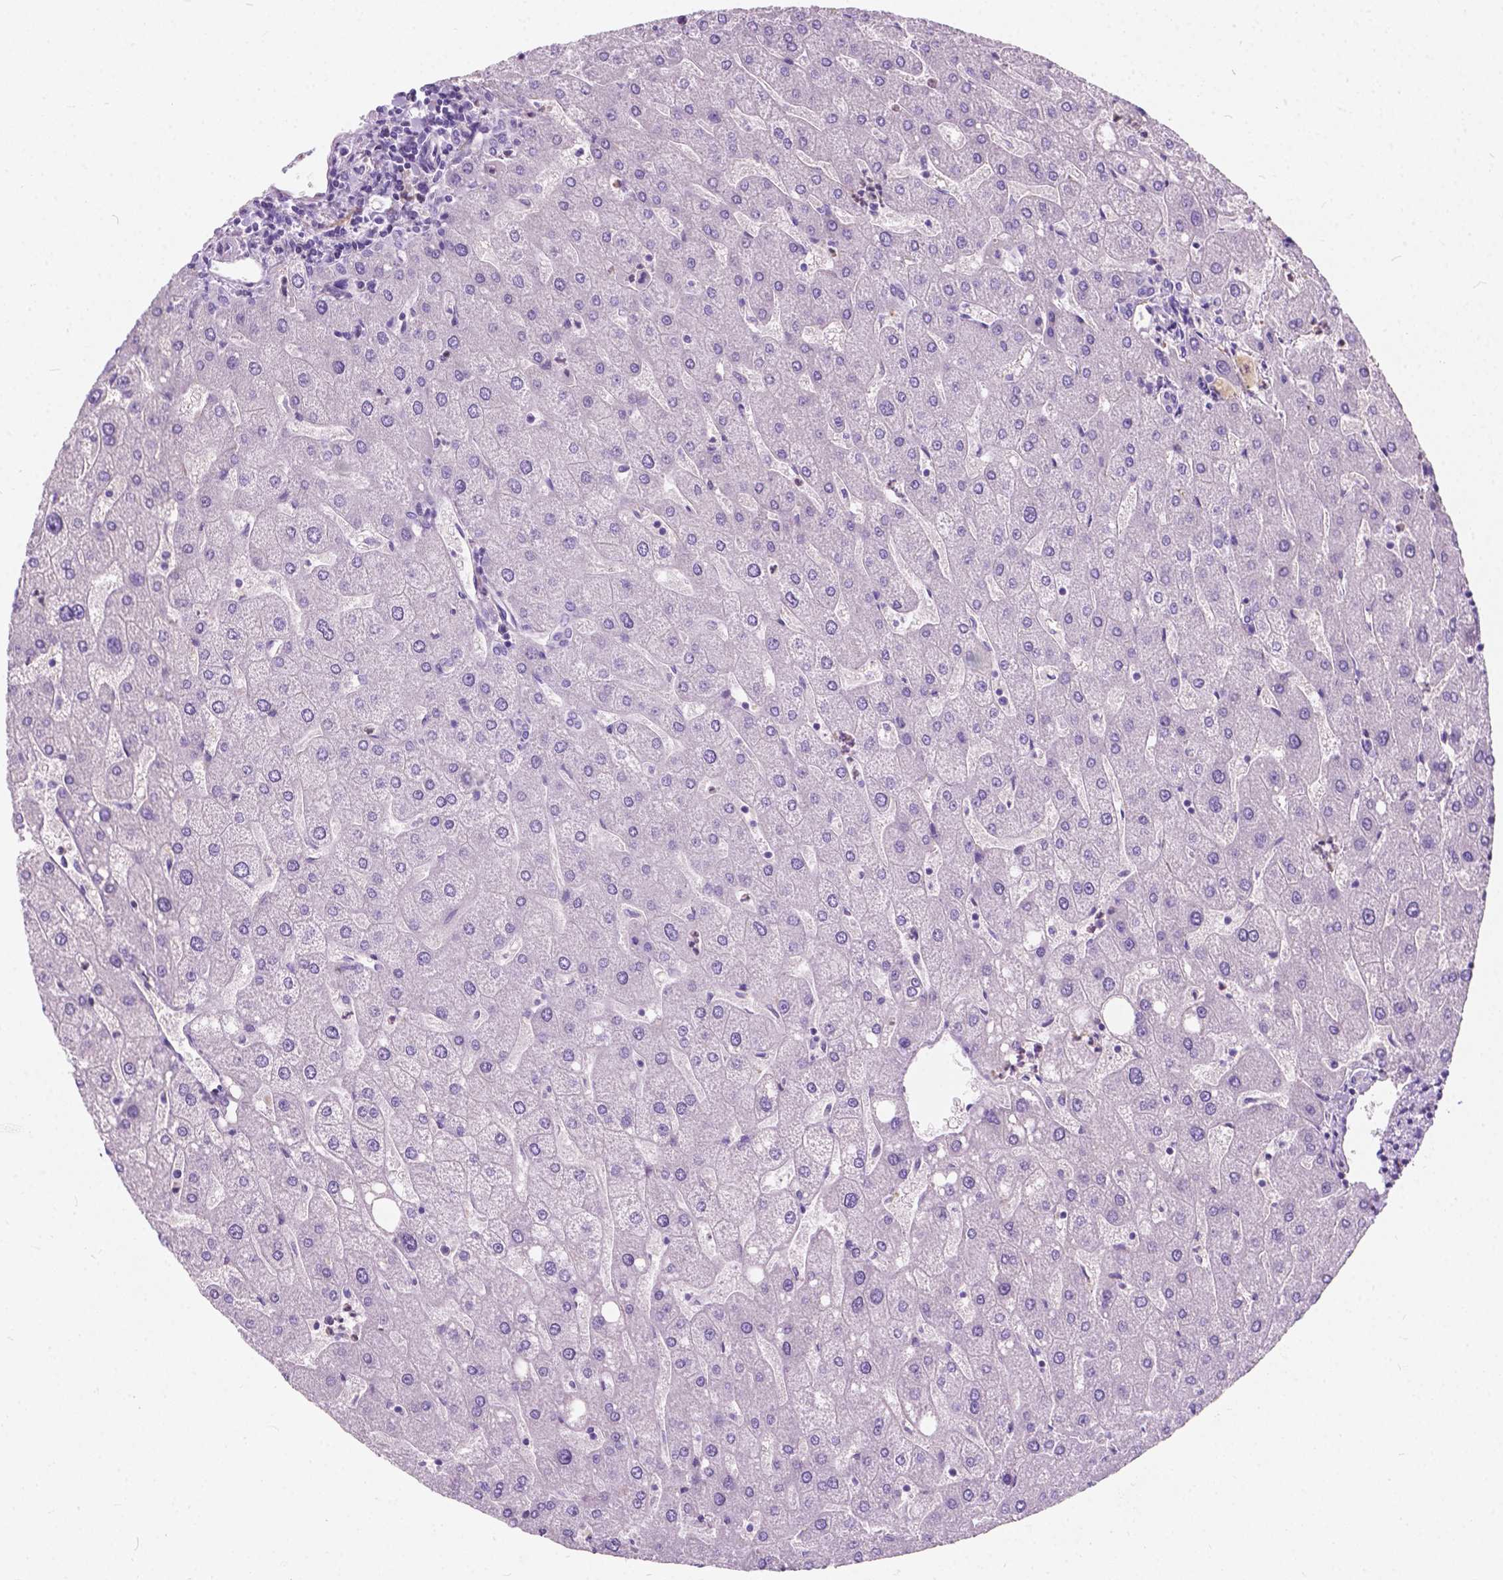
{"staining": {"intensity": "negative", "quantity": "none", "location": "none"}, "tissue": "liver", "cell_type": "Cholangiocytes", "image_type": "normal", "snomed": [{"axis": "morphology", "description": "Normal tissue, NOS"}, {"axis": "topography", "description": "Liver"}], "caption": "The micrograph shows no staining of cholangiocytes in unremarkable liver. Brightfield microscopy of IHC stained with DAB (3,3'-diaminobenzidine) (brown) and hematoxylin (blue), captured at high magnification.", "gene": "GNAO1", "patient": {"sex": "male", "age": 67}}